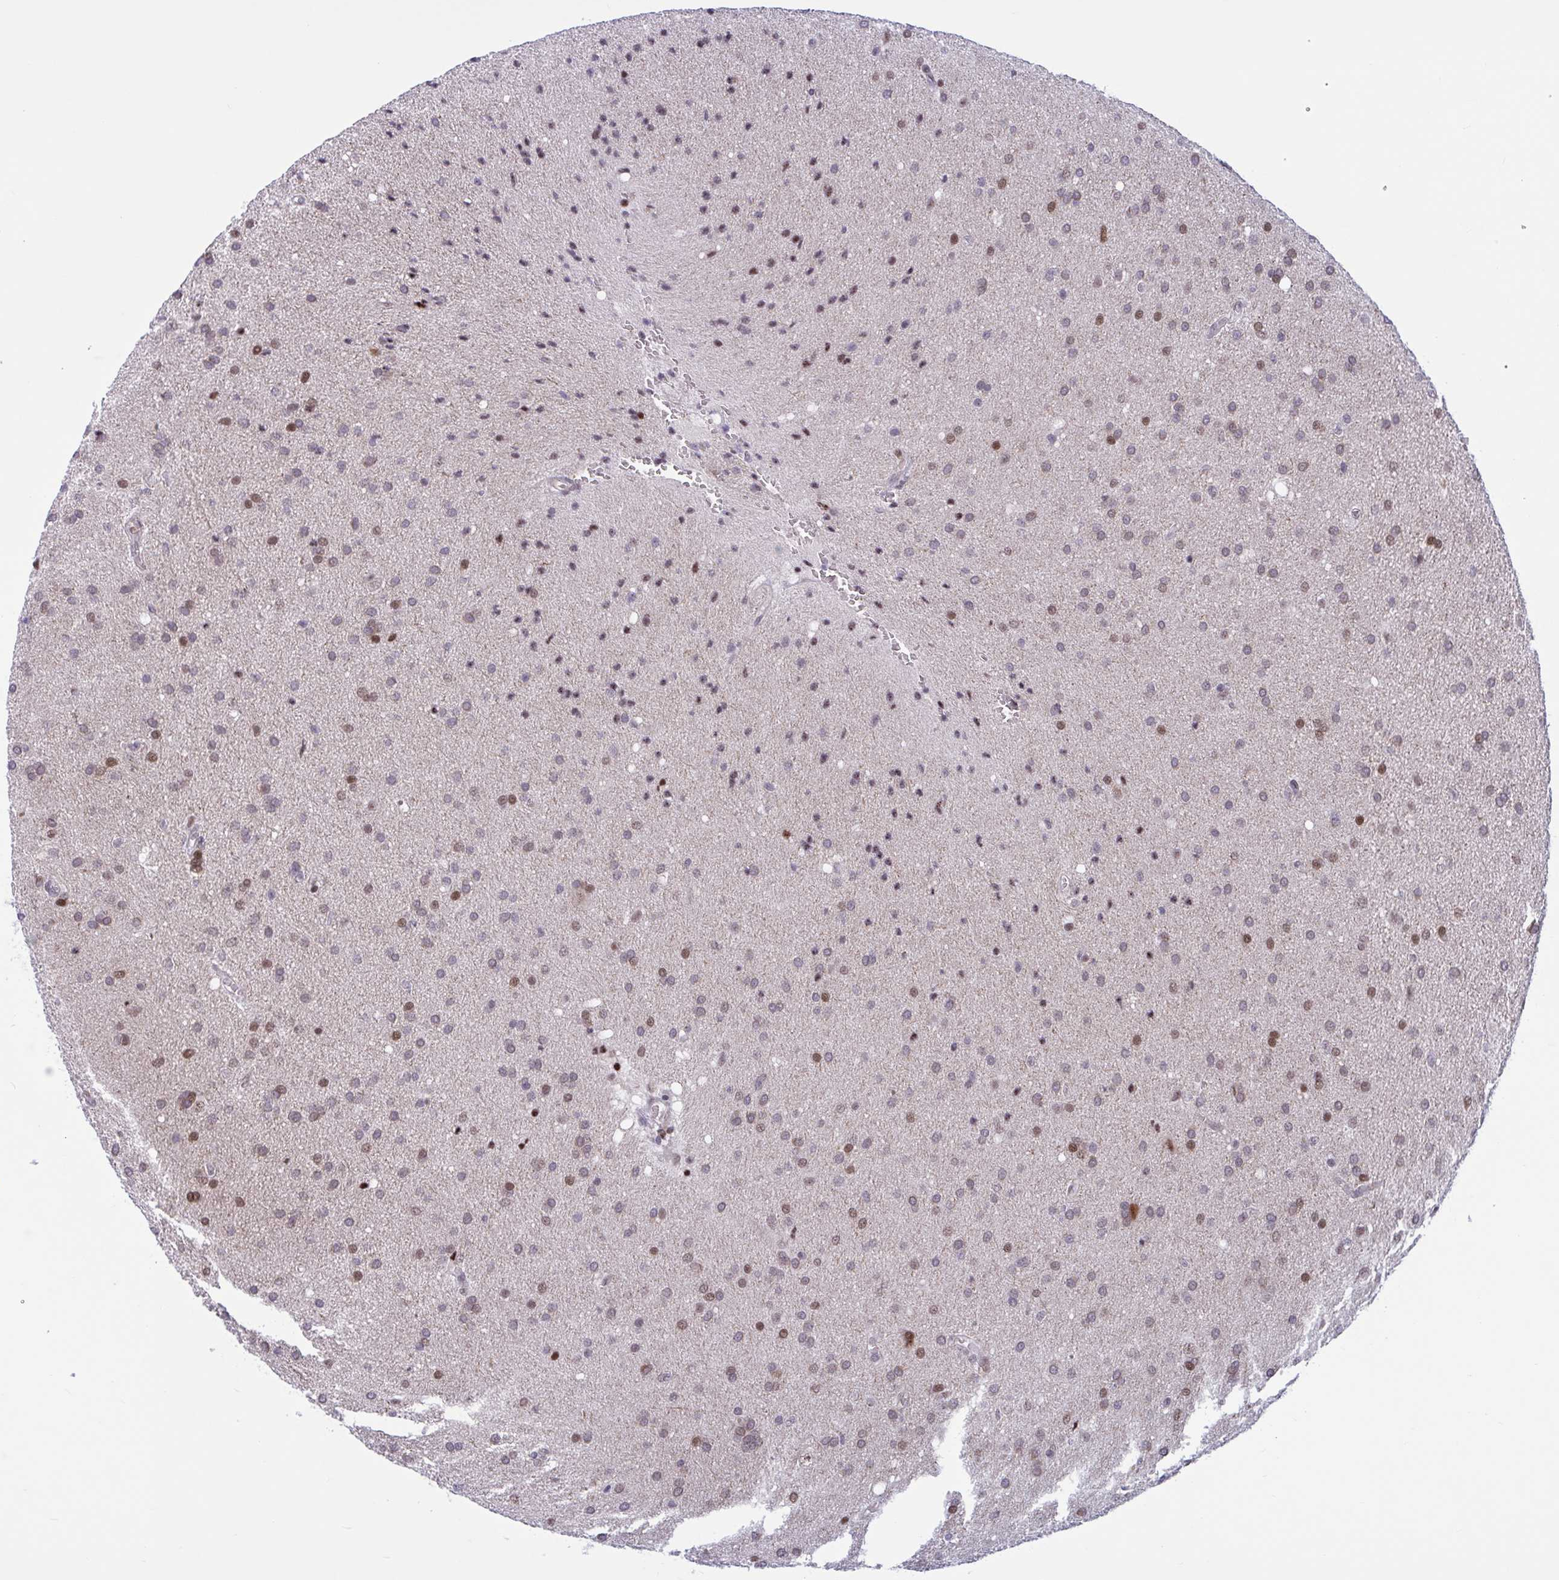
{"staining": {"intensity": "moderate", "quantity": "25%-75%", "location": "nuclear"}, "tissue": "glioma", "cell_type": "Tumor cells", "image_type": "cancer", "snomed": [{"axis": "morphology", "description": "Glioma, malignant, Low grade"}, {"axis": "topography", "description": "Brain"}], "caption": "Immunohistochemical staining of glioma shows medium levels of moderate nuclear protein positivity in about 25%-75% of tumor cells. The staining was performed using DAB (3,3'-diaminobenzidine), with brown indicating positive protein expression. Nuclei are stained blue with hematoxylin.", "gene": "RBL1", "patient": {"sex": "female", "age": 54}}